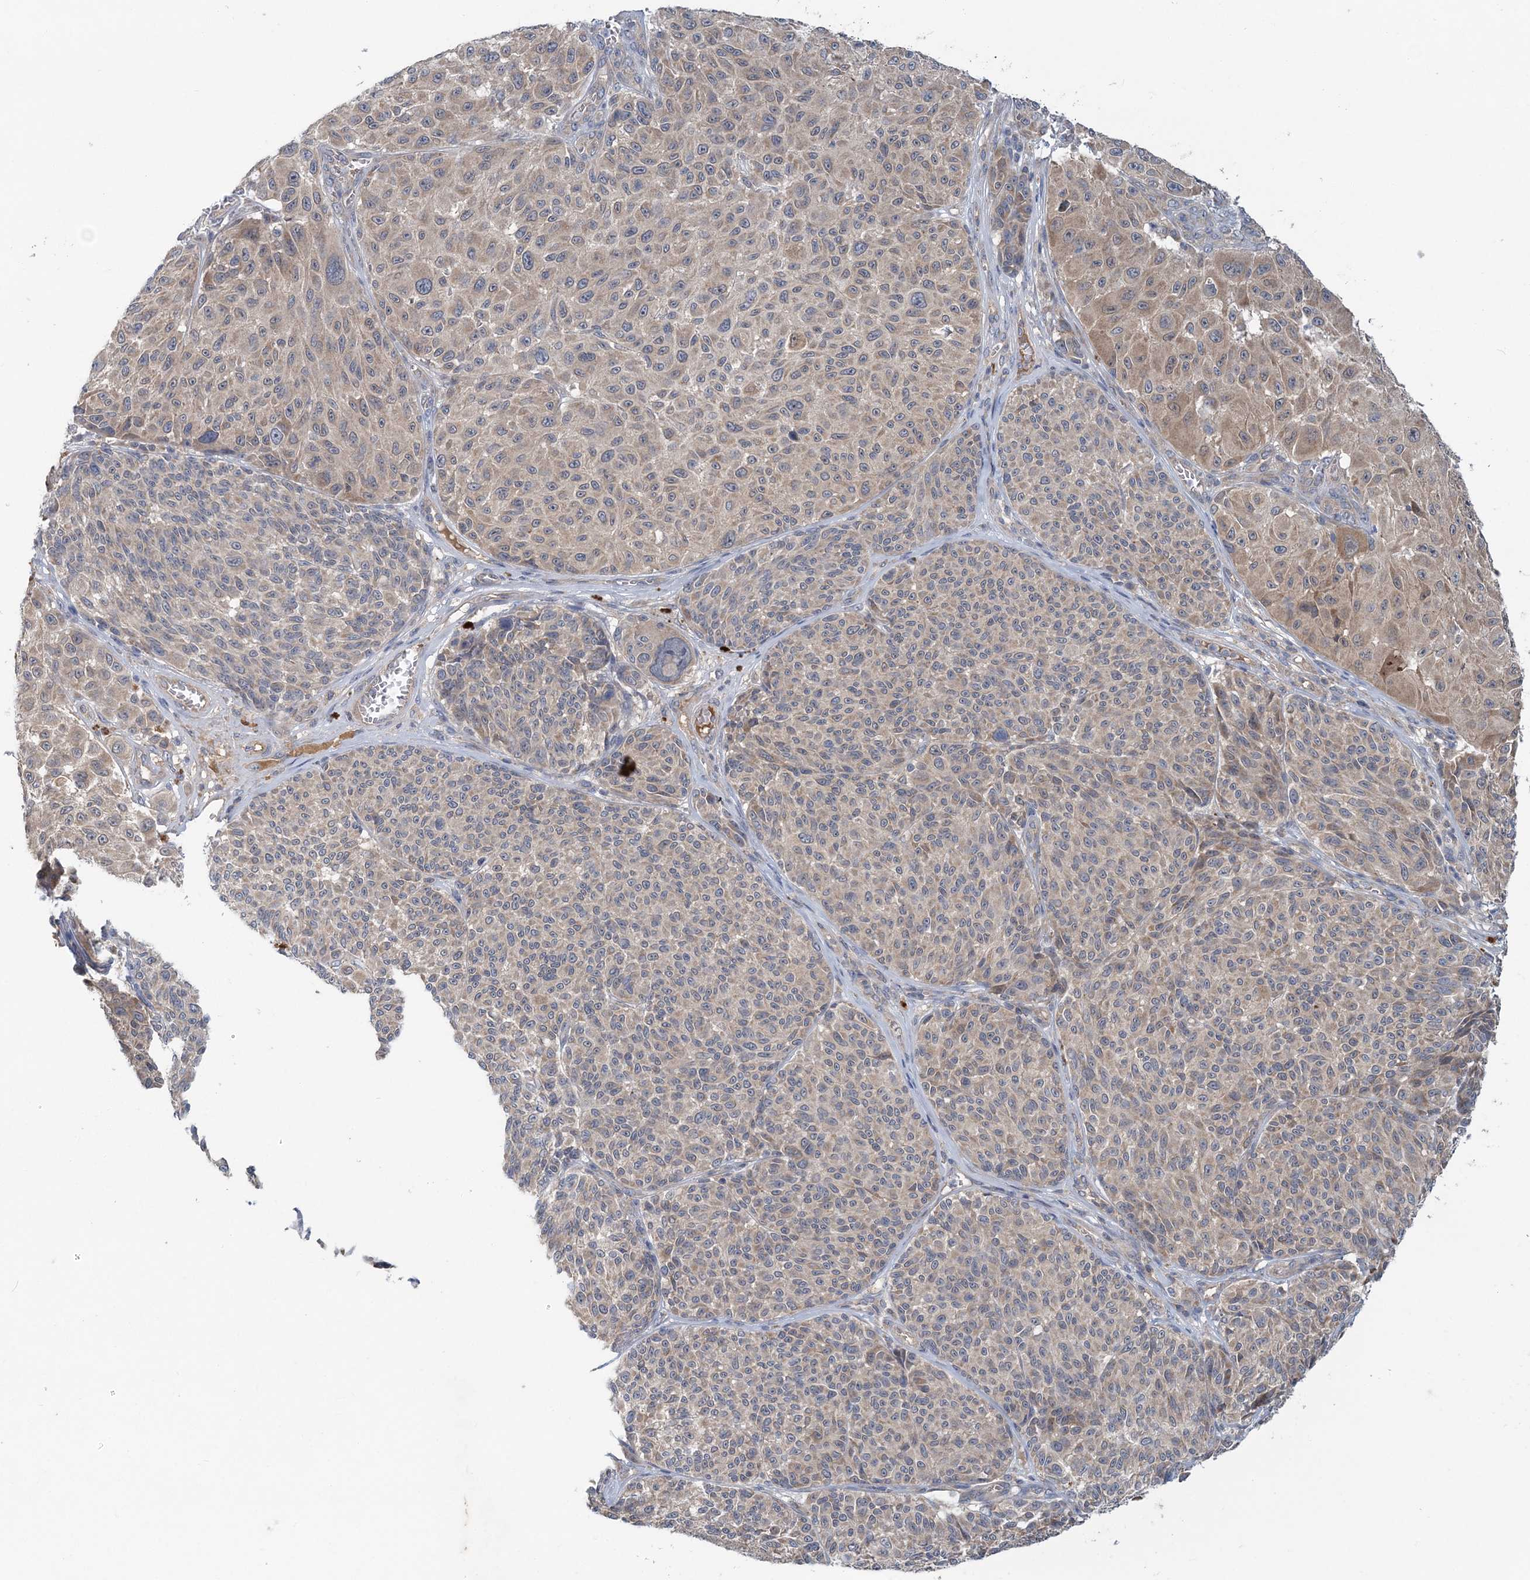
{"staining": {"intensity": "weak", "quantity": "<25%", "location": "cytoplasmic/membranous"}, "tissue": "melanoma", "cell_type": "Tumor cells", "image_type": "cancer", "snomed": [{"axis": "morphology", "description": "Malignant melanoma, NOS"}, {"axis": "topography", "description": "Skin"}], "caption": "Human melanoma stained for a protein using immunohistochemistry (IHC) displays no expression in tumor cells.", "gene": "RNF25", "patient": {"sex": "male", "age": 83}}